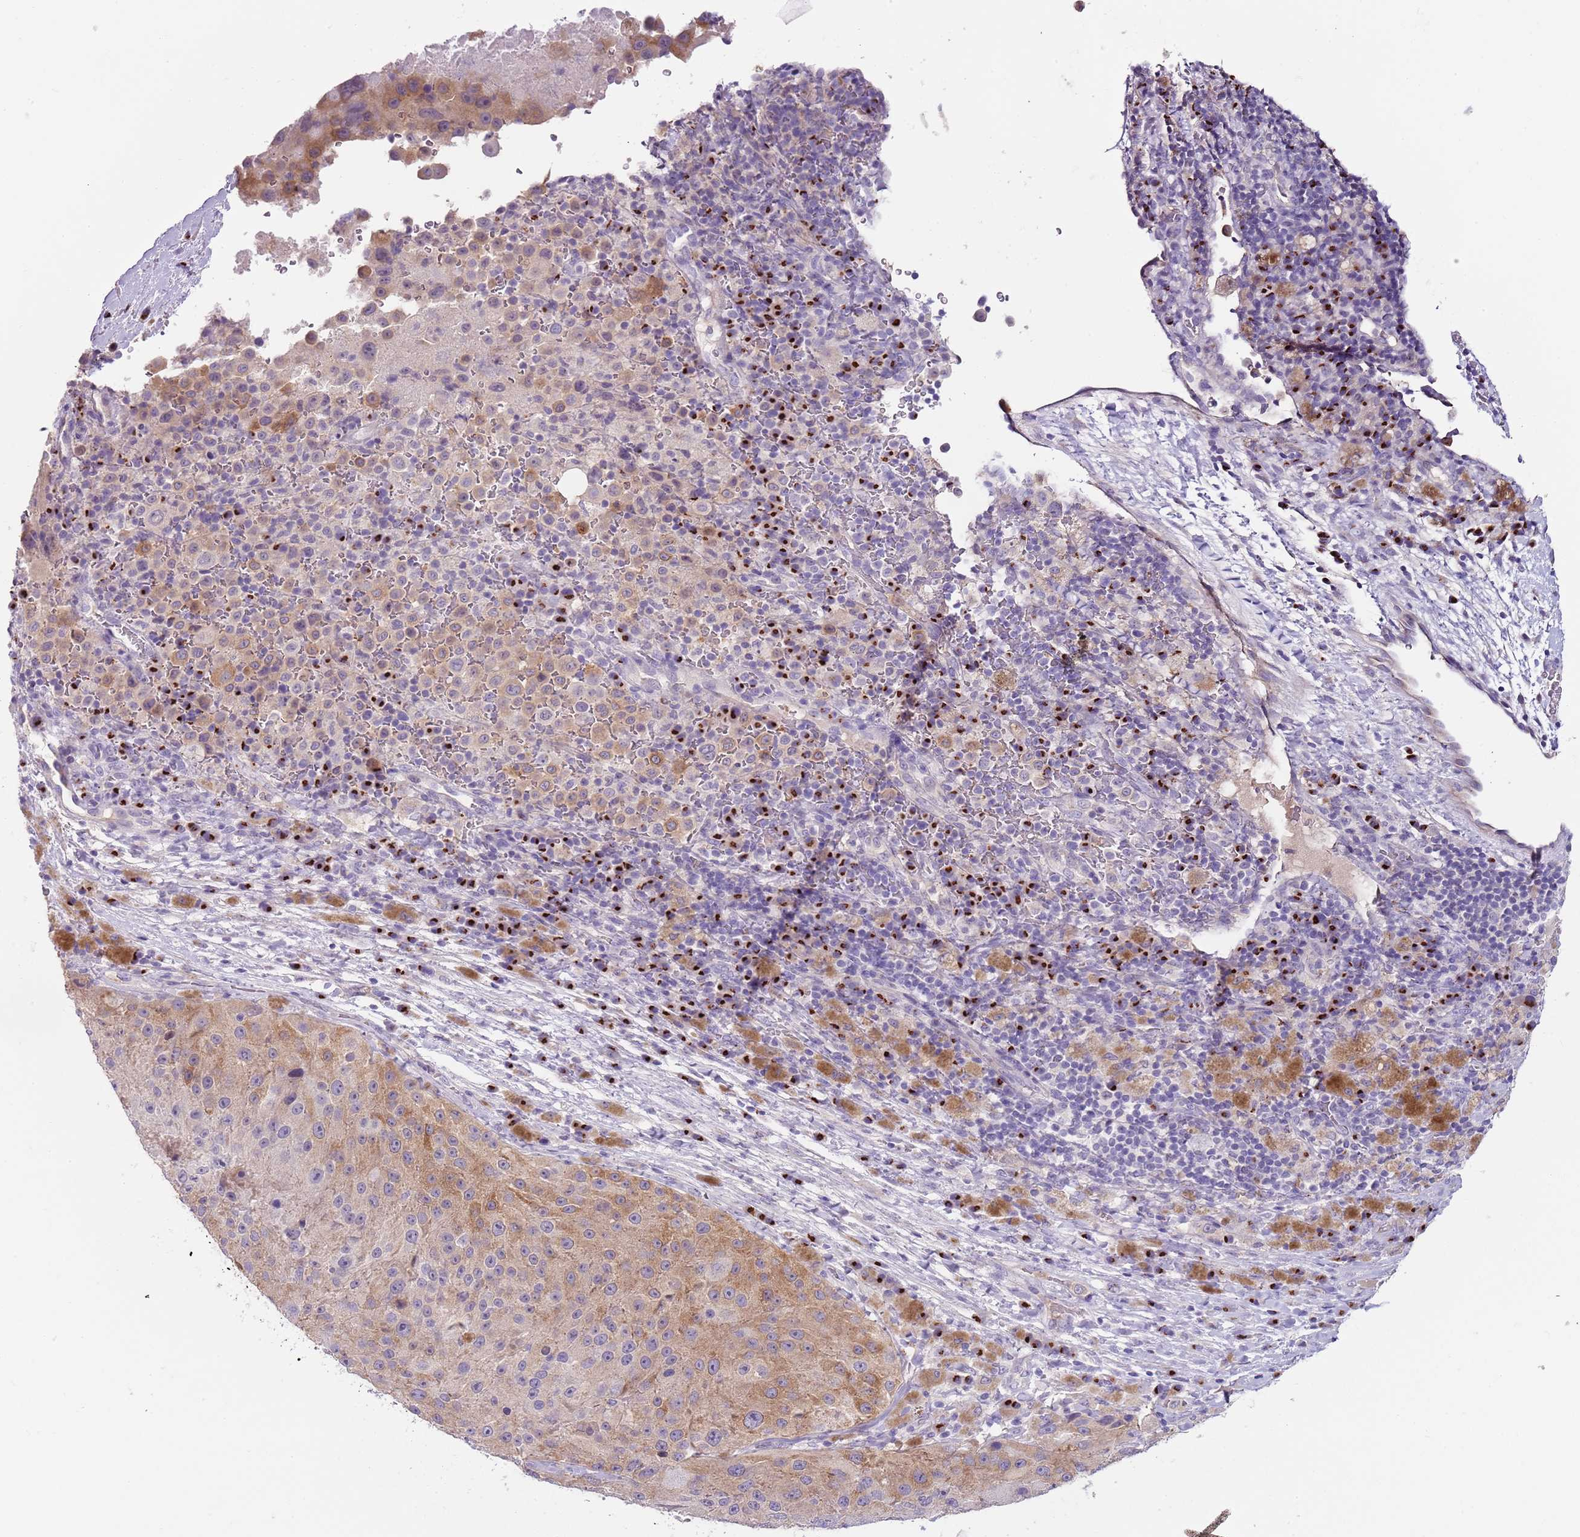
{"staining": {"intensity": "weak", "quantity": "25%-75%", "location": "cytoplasmic/membranous"}, "tissue": "melanoma", "cell_type": "Tumor cells", "image_type": "cancer", "snomed": [{"axis": "morphology", "description": "Malignant melanoma, Metastatic site"}, {"axis": "topography", "description": "Lymph node"}], "caption": "Weak cytoplasmic/membranous staining is identified in approximately 25%-75% of tumor cells in melanoma. (brown staining indicates protein expression, while blue staining denotes nuclei).", "gene": "C2CD3", "patient": {"sex": "male", "age": 62}}